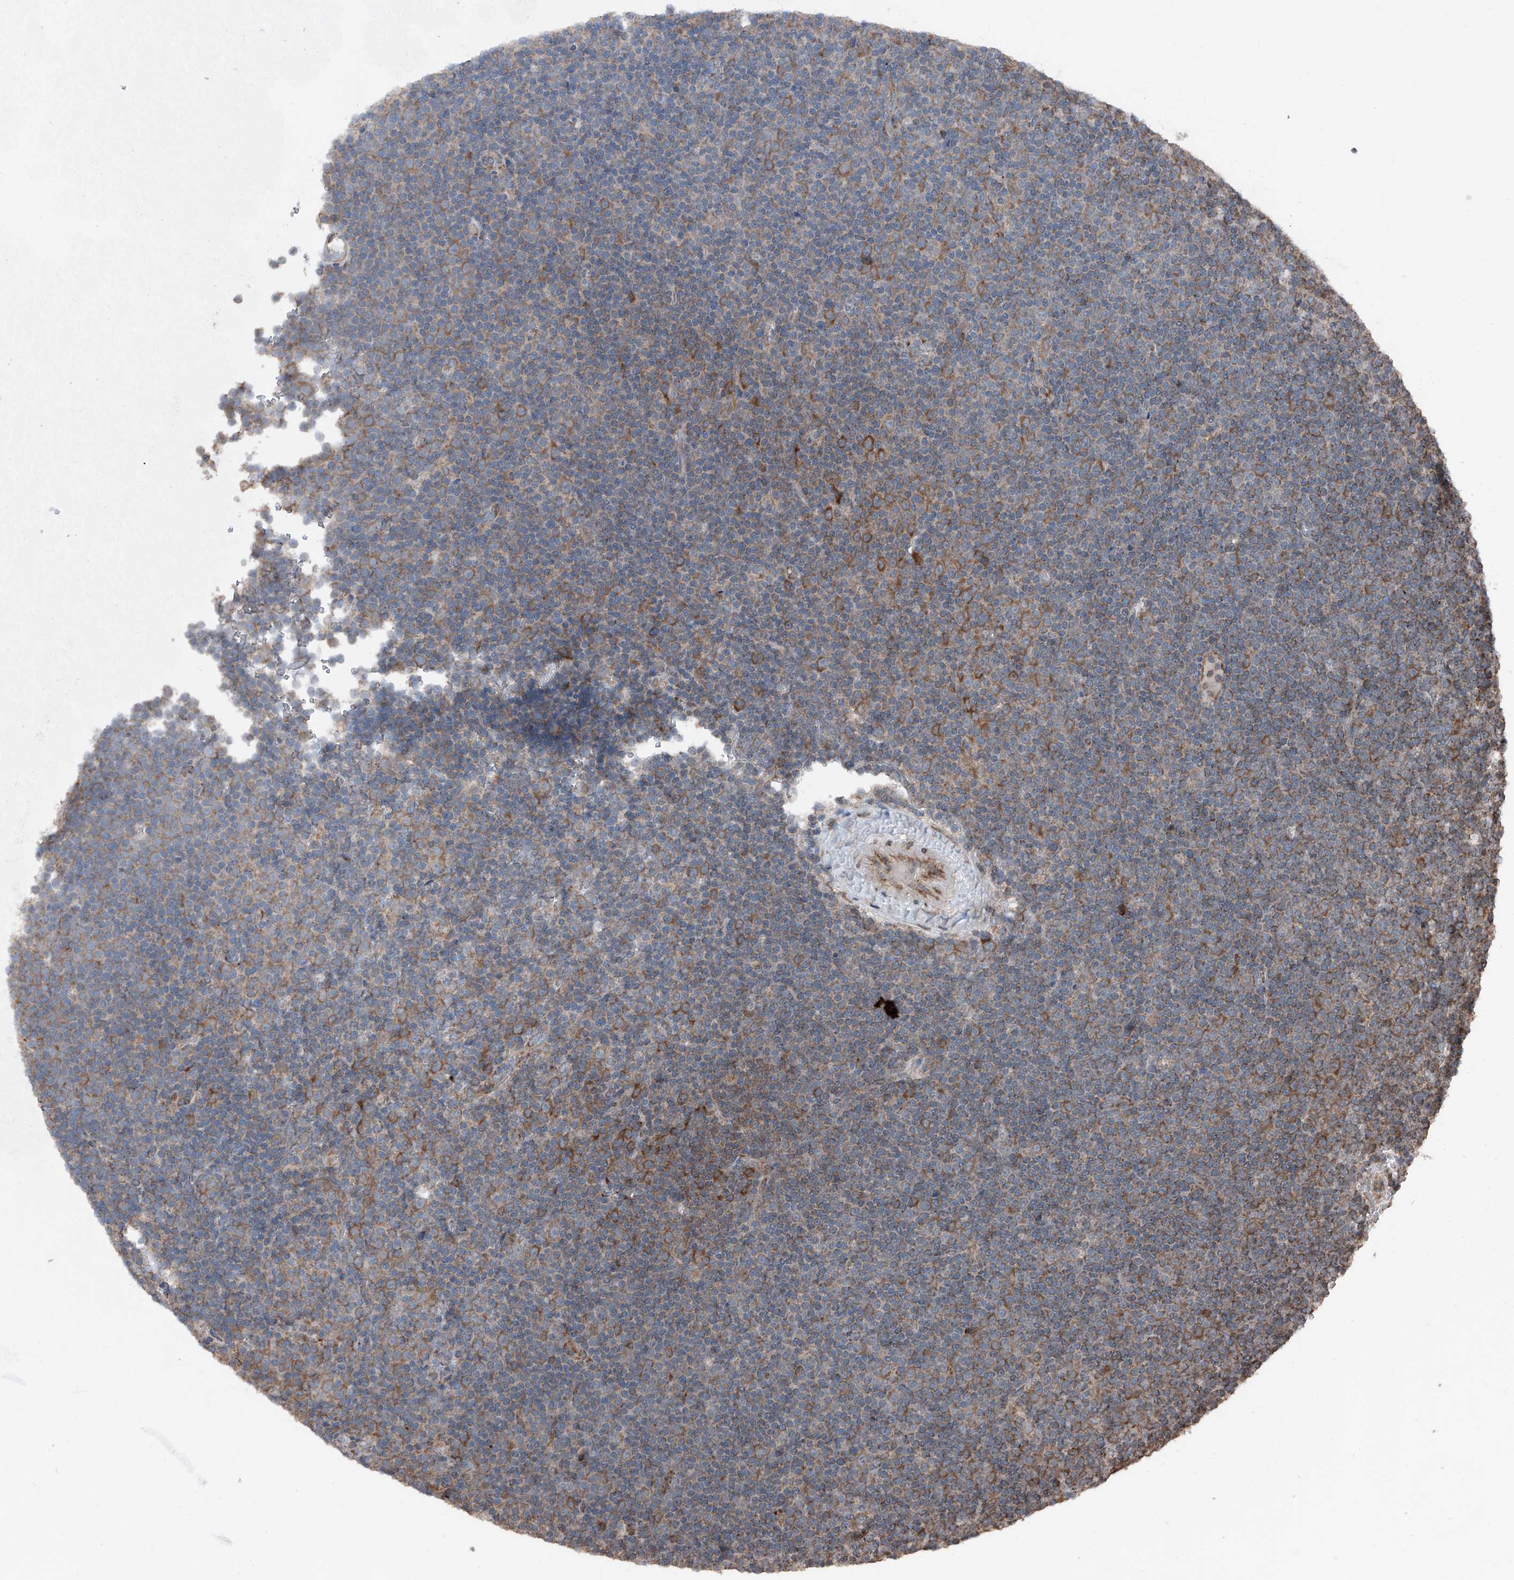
{"staining": {"intensity": "moderate", "quantity": "25%-75%", "location": "cytoplasmic/membranous"}, "tissue": "lymphoma", "cell_type": "Tumor cells", "image_type": "cancer", "snomed": [{"axis": "morphology", "description": "Malignant lymphoma, non-Hodgkin's type, Low grade"}, {"axis": "topography", "description": "Lymph node"}], "caption": "Lymphoma stained for a protein exhibits moderate cytoplasmic/membranous positivity in tumor cells.", "gene": "LIMK1", "patient": {"sex": "female", "age": 67}}